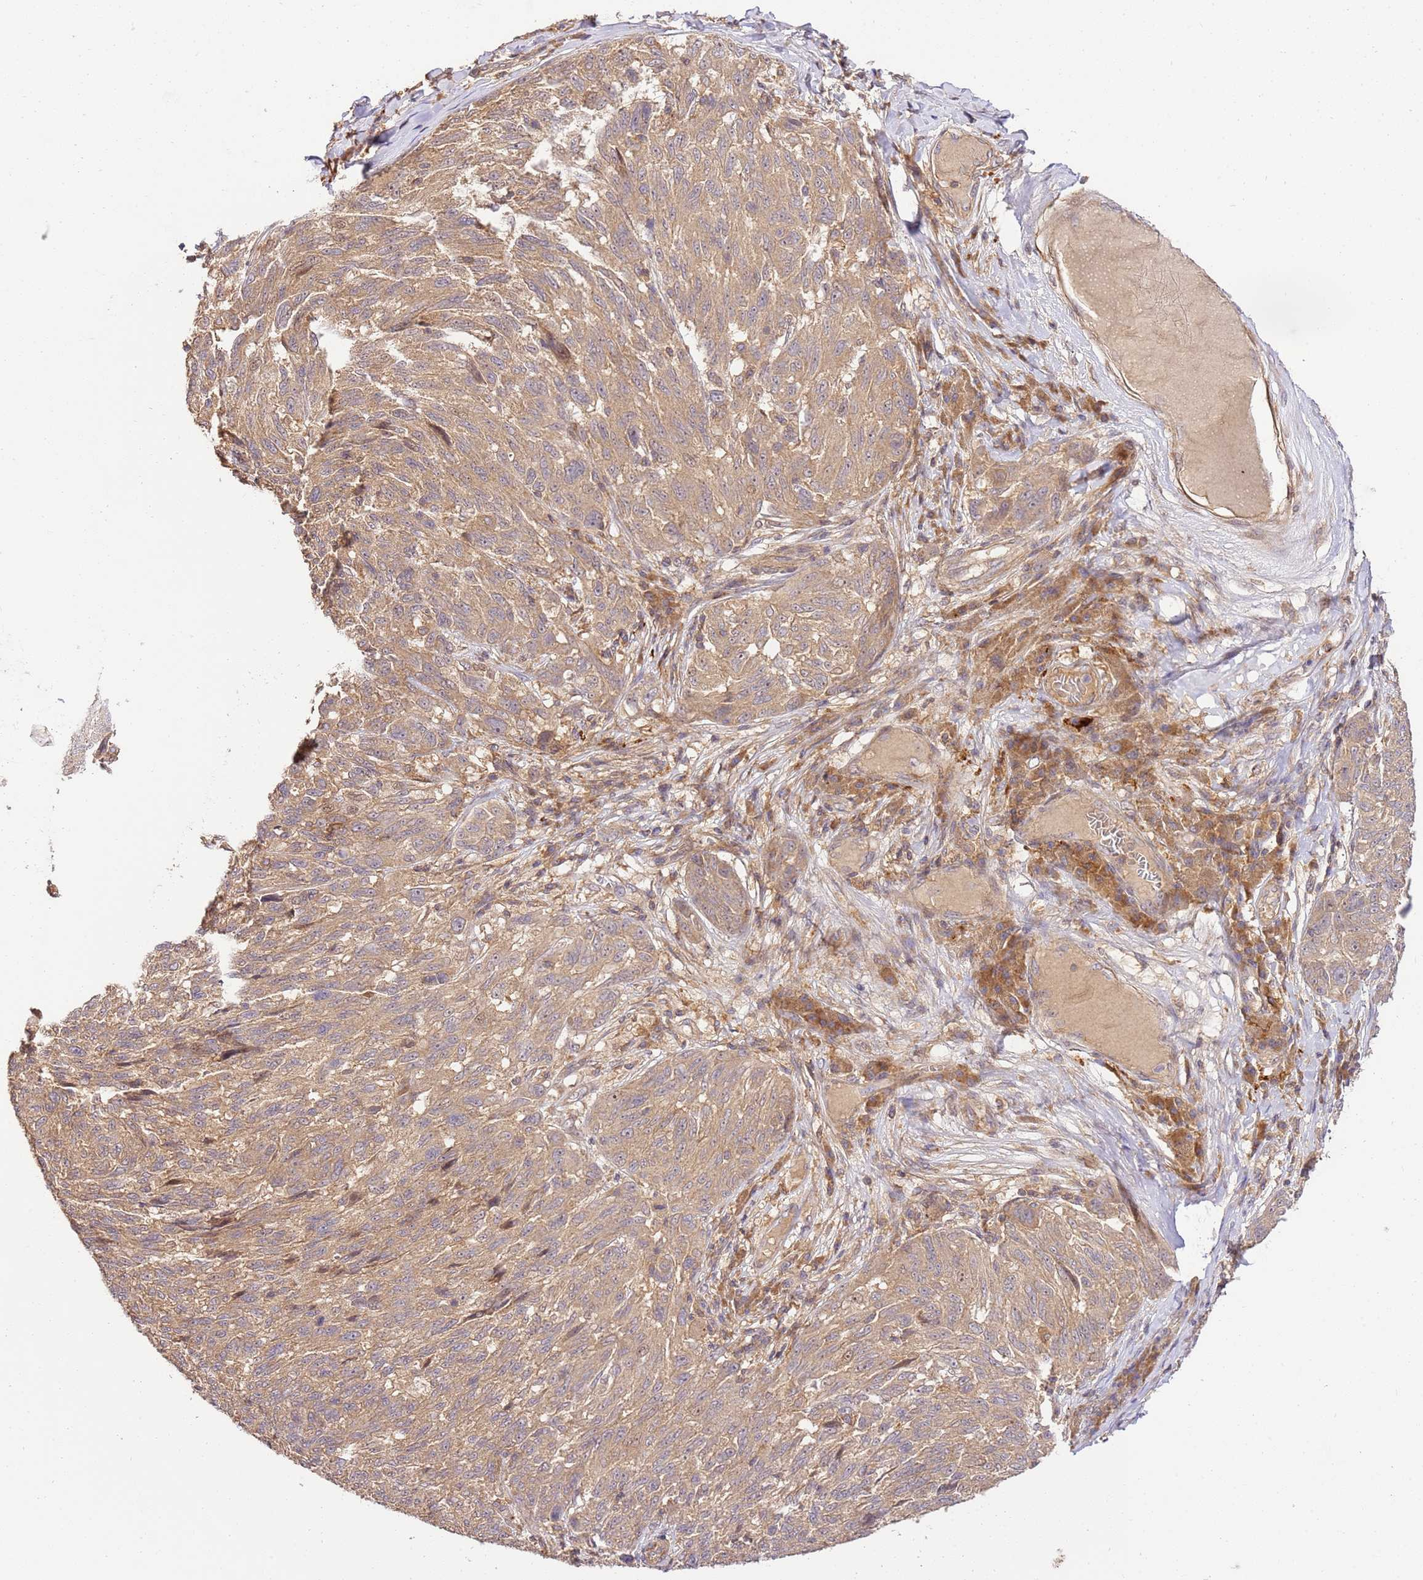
{"staining": {"intensity": "weak", "quantity": ">75%", "location": "cytoplasmic/membranous"}, "tissue": "melanoma", "cell_type": "Tumor cells", "image_type": "cancer", "snomed": [{"axis": "morphology", "description": "Malignant melanoma, NOS"}, {"axis": "topography", "description": "Skin"}], "caption": "Melanoma stained with DAB (3,3'-diaminobenzidine) IHC displays low levels of weak cytoplasmic/membranous staining in about >75% of tumor cells. The protein is shown in brown color, while the nuclei are stained blue.", "gene": "GAREM1", "patient": {"sex": "male", "age": 53}}